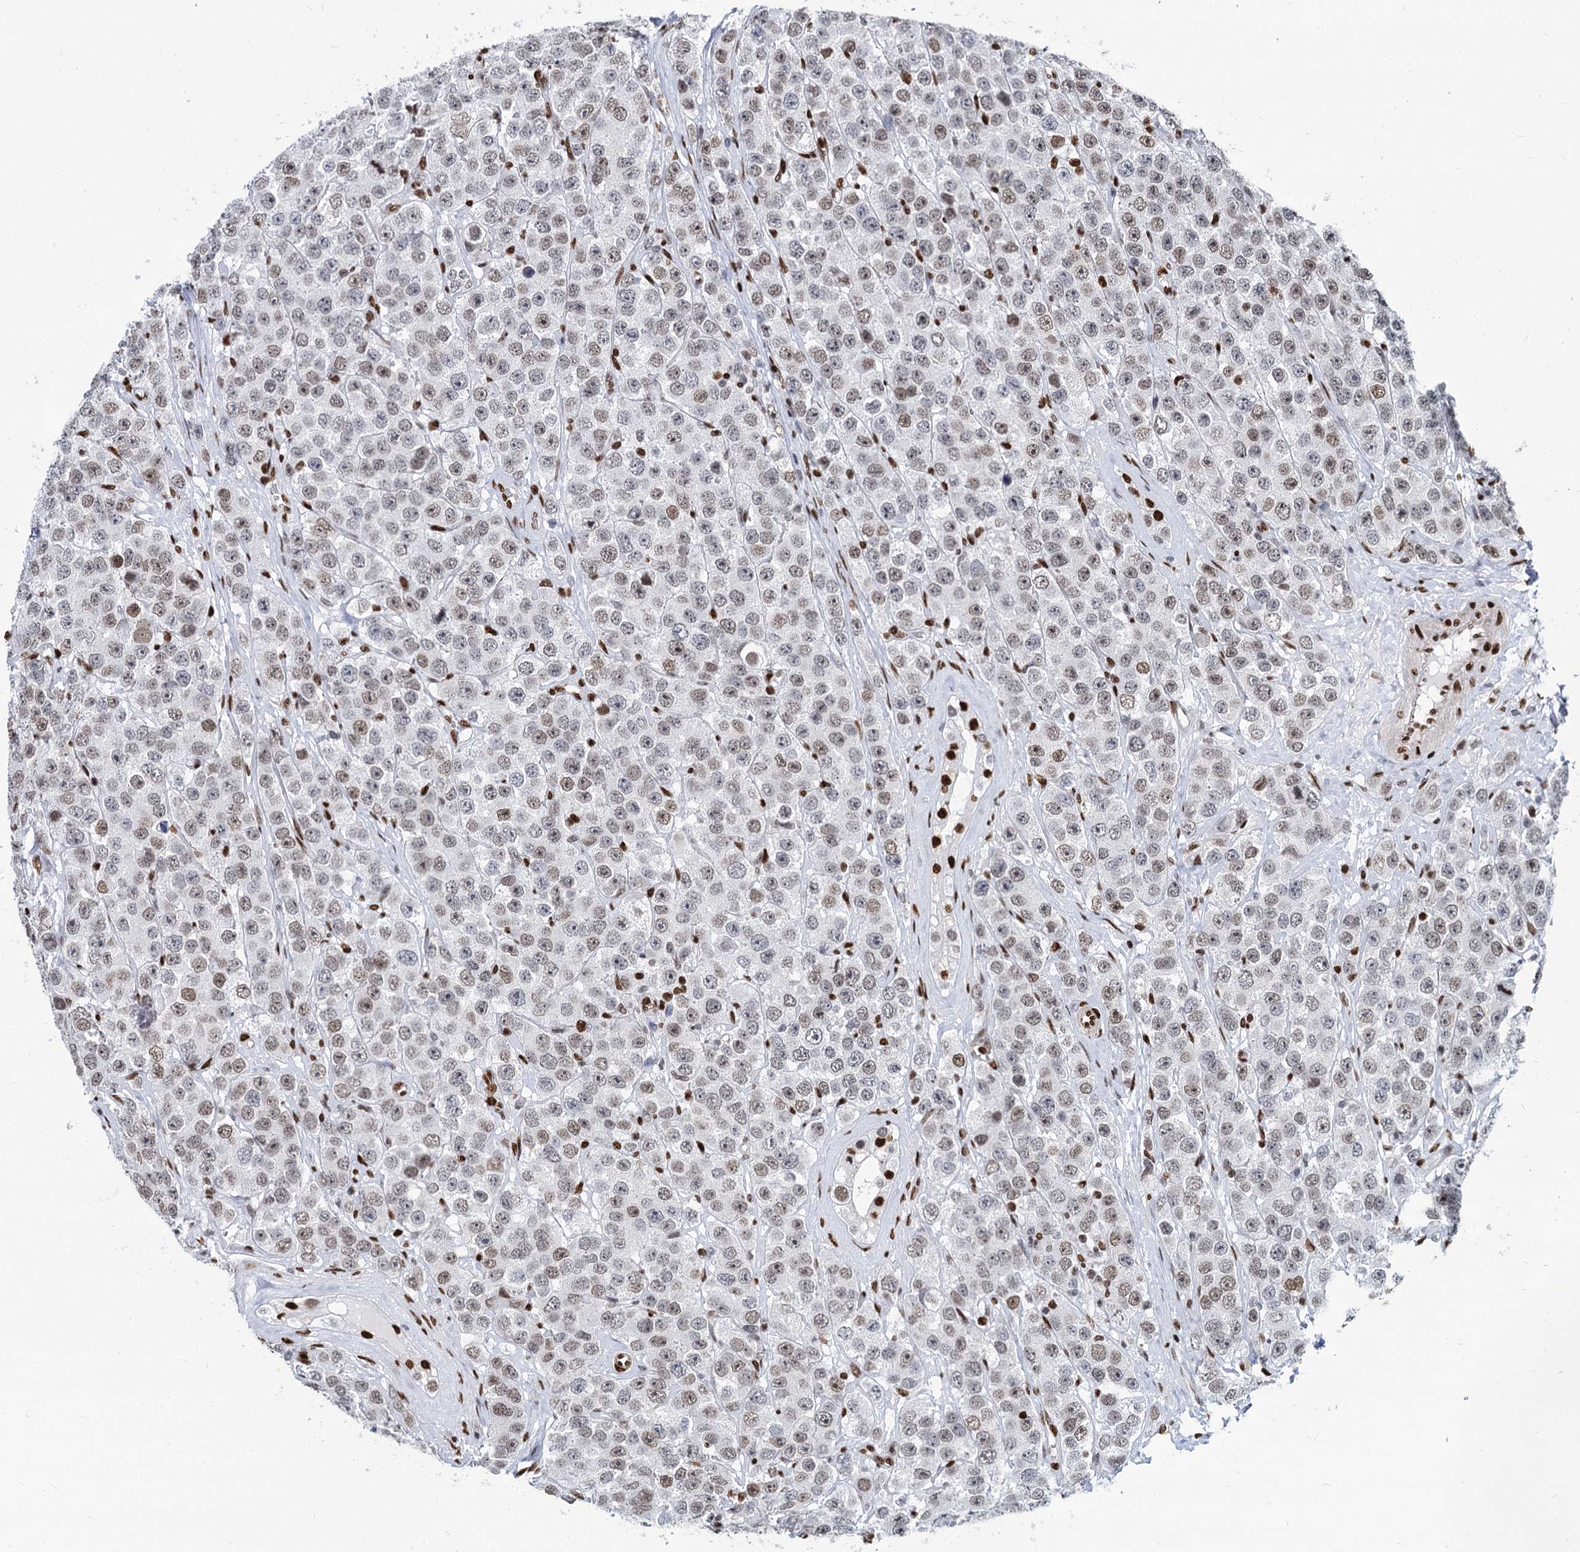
{"staining": {"intensity": "weak", "quantity": "25%-75%", "location": "nuclear"}, "tissue": "testis cancer", "cell_type": "Tumor cells", "image_type": "cancer", "snomed": [{"axis": "morphology", "description": "Seminoma, NOS"}, {"axis": "topography", "description": "Testis"}], "caption": "Seminoma (testis) was stained to show a protein in brown. There is low levels of weak nuclear staining in approximately 25%-75% of tumor cells. (IHC, brightfield microscopy, high magnification).", "gene": "MECP2", "patient": {"sex": "male", "age": 28}}